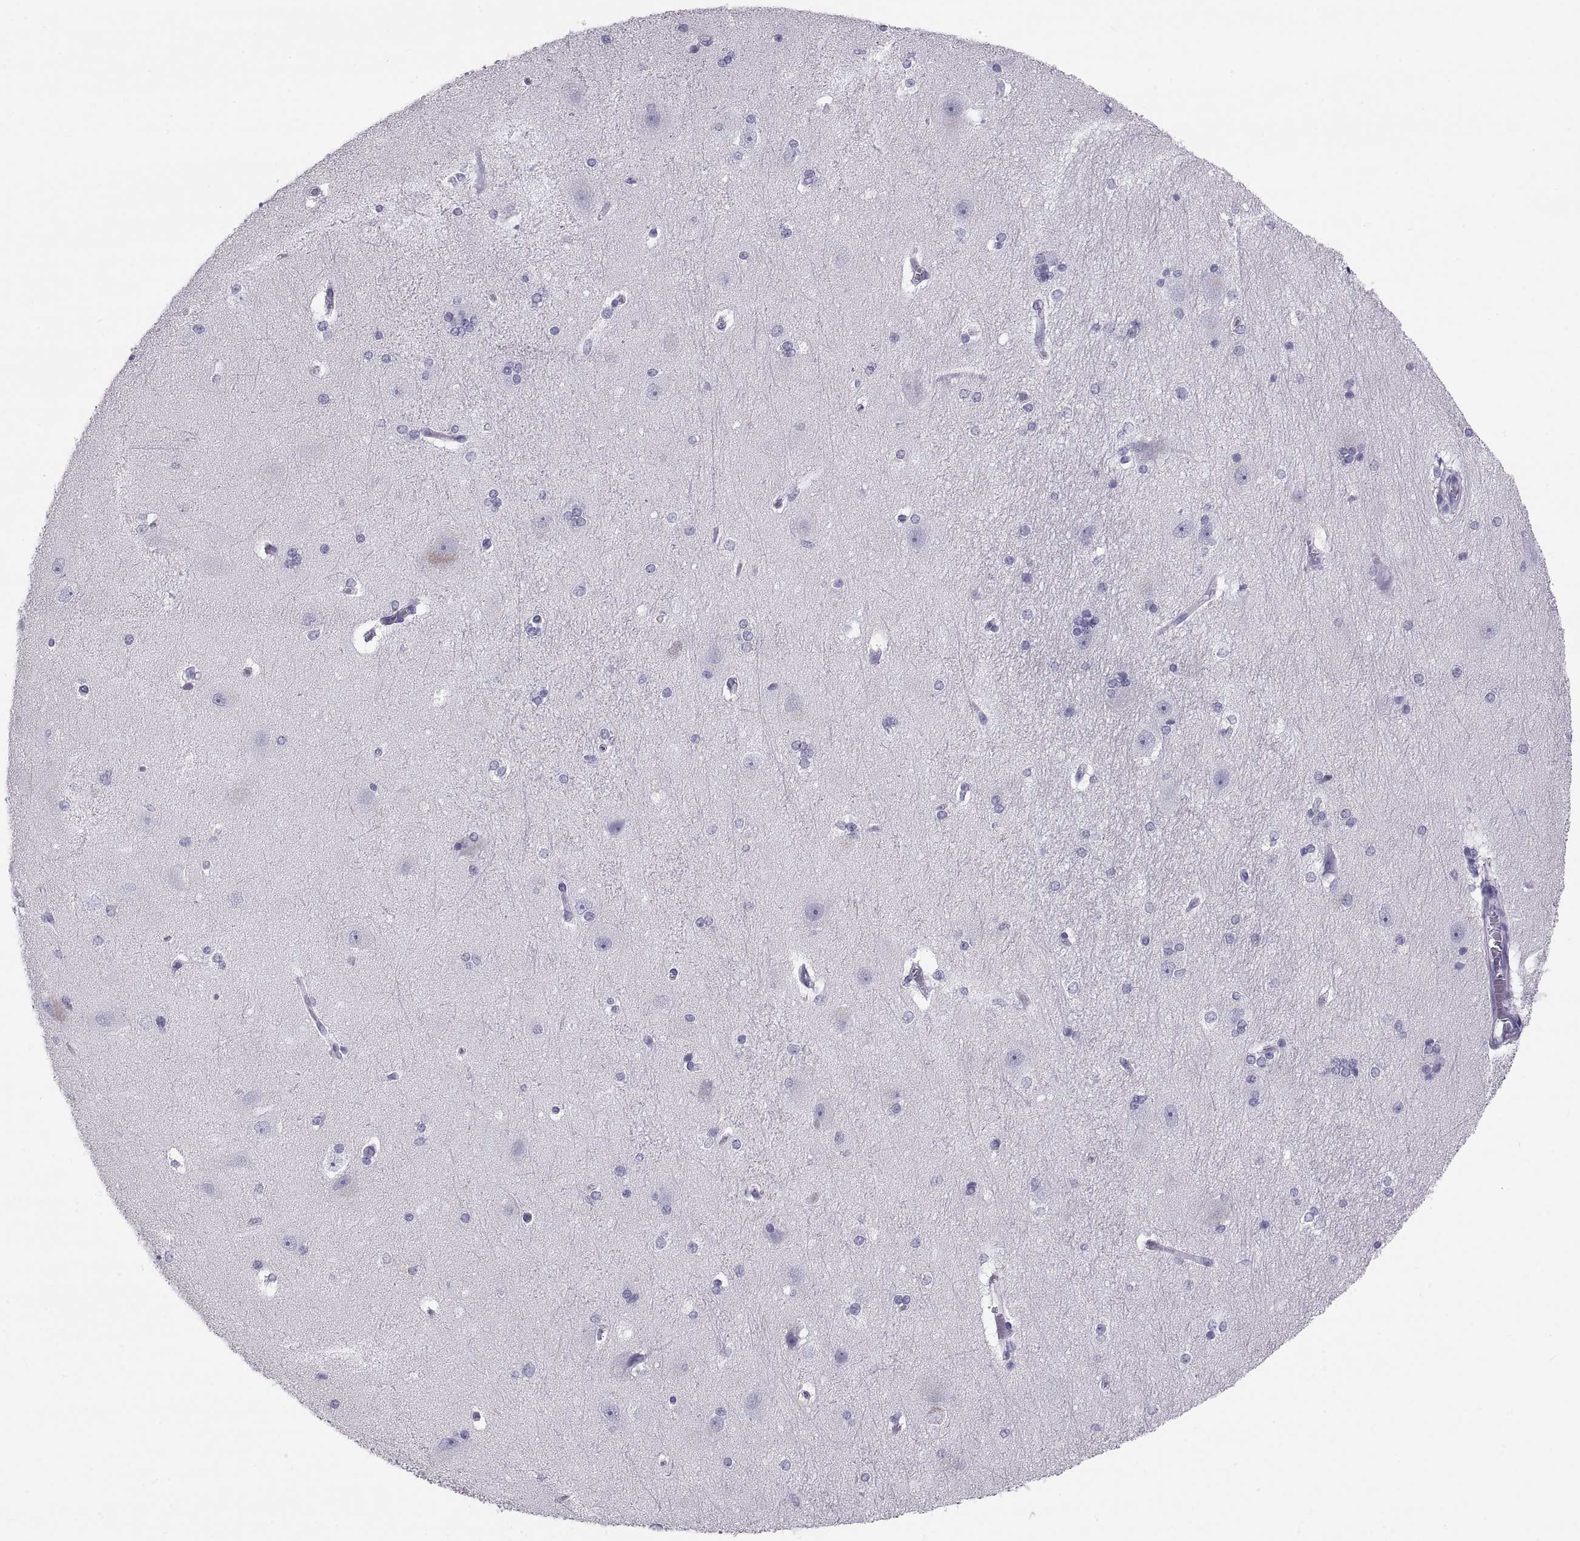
{"staining": {"intensity": "negative", "quantity": "none", "location": "none"}, "tissue": "hippocampus", "cell_type": "Glial cells", "image_type": "normal", "snomed": [{"axis": "morphology", "description": "Normal tissue, NOS"}, {"axis": "topography", "description": "Cerebral cortex"}, {"axis": "topography", "description": "Hippocampus"}], "caption": "The immunohistochemistry image has no significant staining in glial cells of hippocampus. The staining was performed using DAB (3,3'-diaminobenzidine) to visualize the protein expression in brown, while the nuclei were stained in blue with hematoxylin (Magnification: 20x).", "gene": "PAX2", "patient": {"sex": "female", "age": 19}}